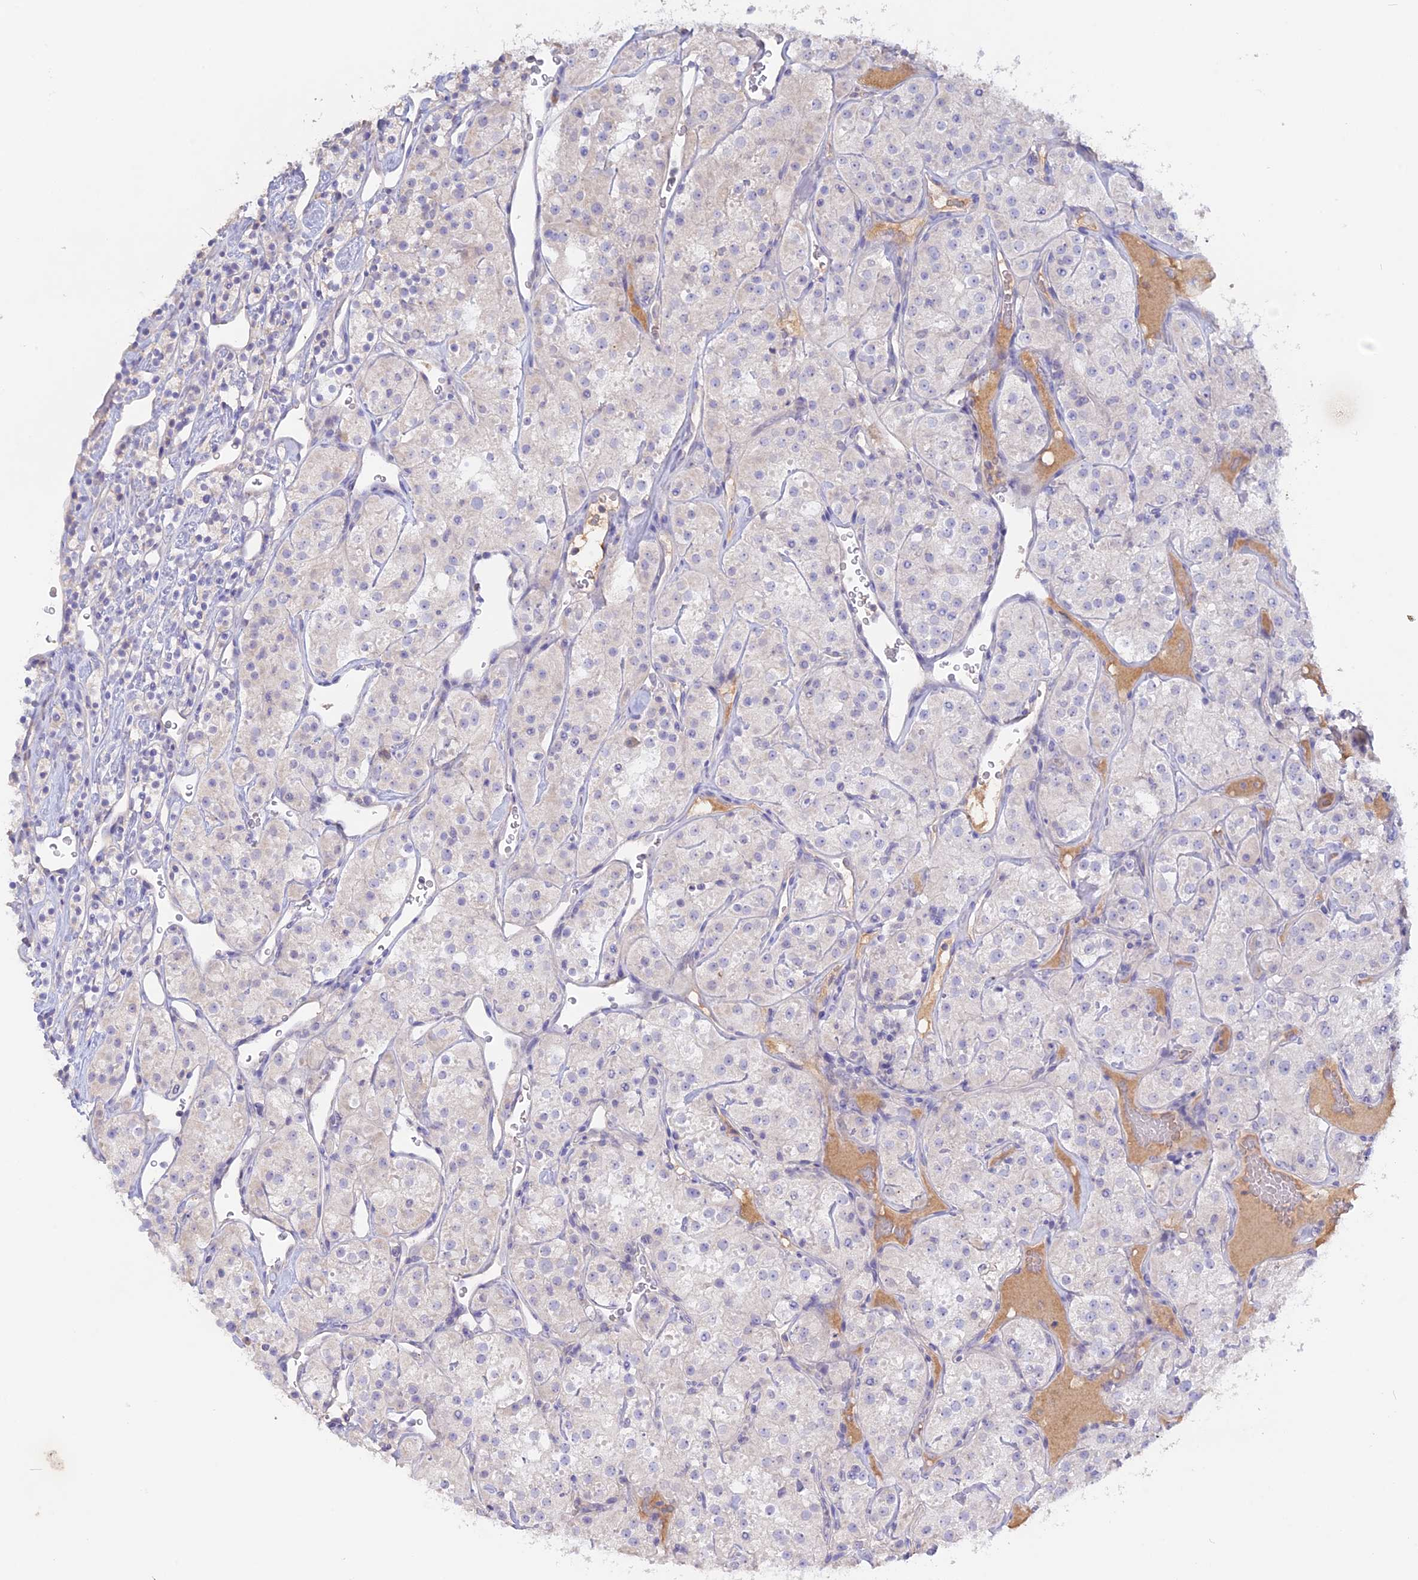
{"staining": {"intensity": "negative", "quantity": "none", "location": "none"}, "tissue": "renal cancer", "cell_type": "Tumor cells", "image_type": "cancer", "snomed": [{"axis": "morphology", "description": "Adenocarcinoma, NOS"}, {"axis": "topography", "description": "Kidney"}], "caption": "Protein analysis of adenocarcinoma (renal) demonstrates no significant staining in tumor cells.", "gene": "ADGRA1", "patient": {"sex": "male", "age": 77}}